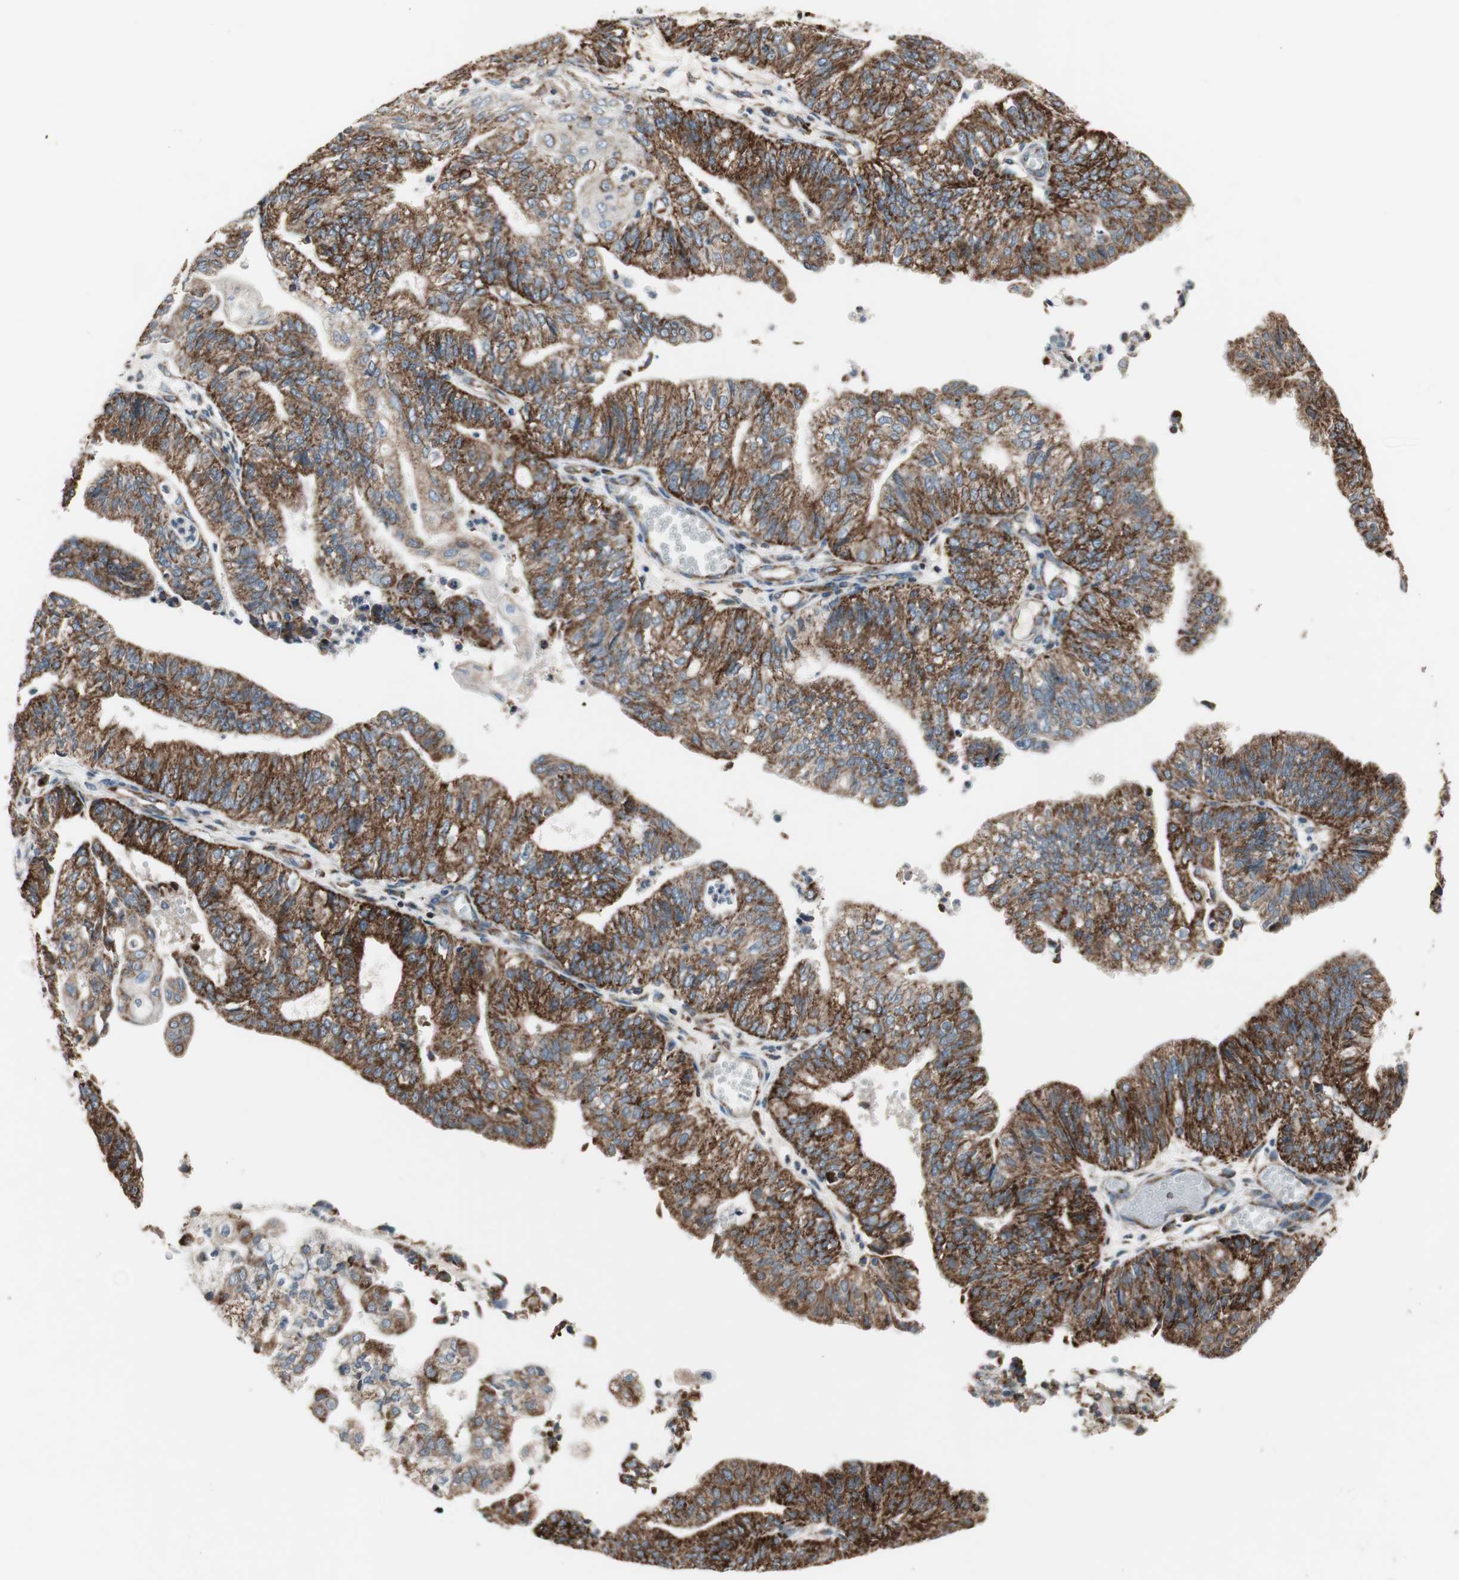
{"staining": {"intensity": "moderate", "quantity": ">75%", "location": "cytoplasmic/membranous"}, "tissue": "endometrial cancer", "cell_type": "Tumor cells", "image_type": "cancer", "snomed": [{"axis": "morphology", "description": "Adenocarcinoma, NOS"}, {"axis": "topography", "description": "Endometrium"}], "caption": "Brown immunohistochemical staining in endometrial adenocarcinoma exhibits moderate cytoplasmic/membranous staining in approximately >75% of tumor cells.", "gene": "CPT1A", "patient": {"sex": "female", "age": 59}}